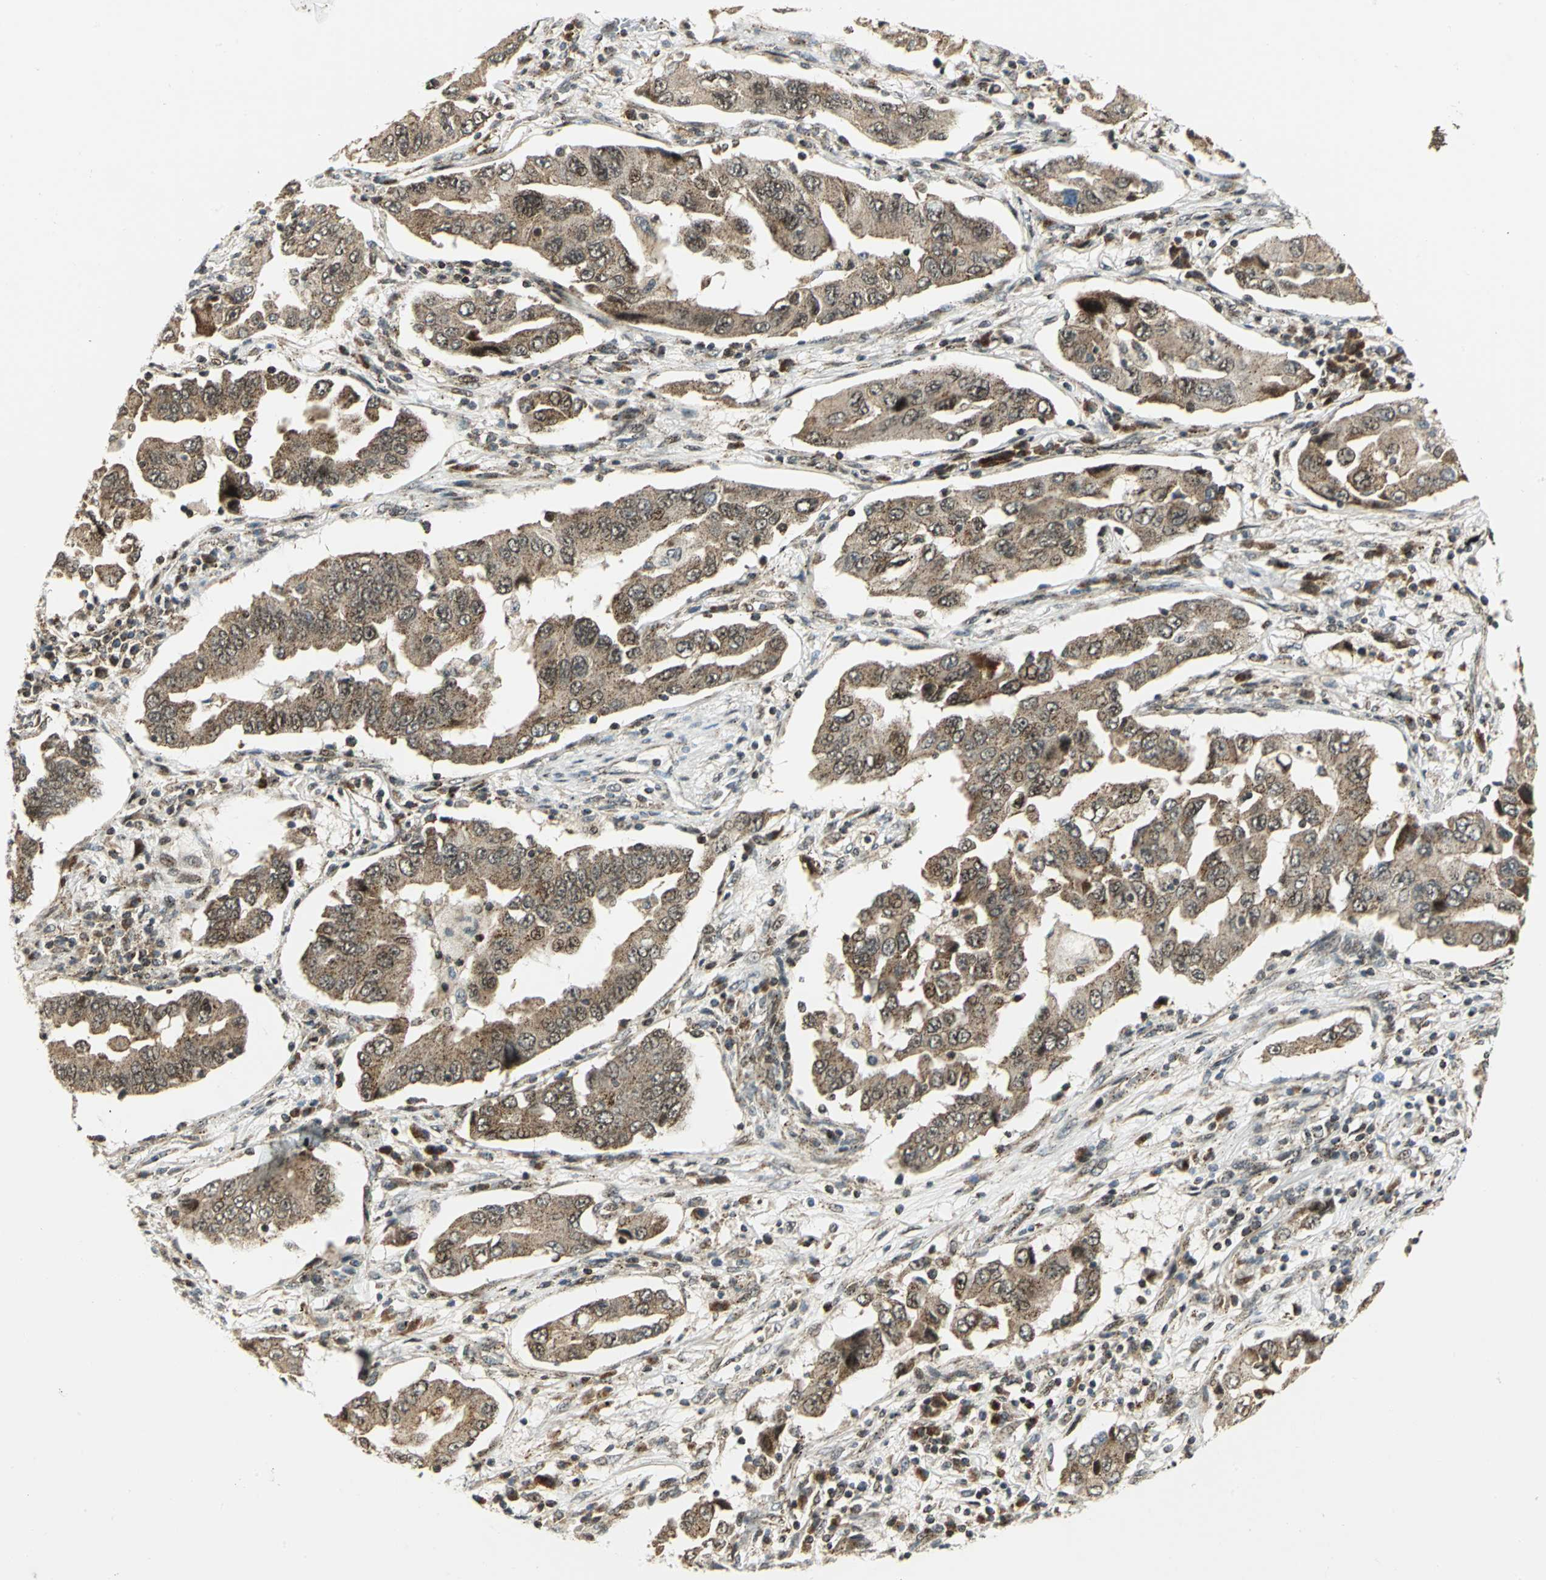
{"staining": {"intensity": "moderate", "quantity": ">75%", "location": "cytoplasmic/membranous,nuclear"}, "tissue": "lung cancer", "cell_type": "Tumor cells", "image_type": "cancer", "snomed": [{"axis": "morphology", "description": "Adenocarcinoma, NOS"}, {"axis": "topography", "description": "Lung"}], "caption": "Brown immunohistochemical staining in human lung cancer shows moderate cytoplasmic/membranous and nuclear expression in about >75% of tumor cells.", "gene": "ATP6V1A", "patient": {"sex": "female", "age": 65}}